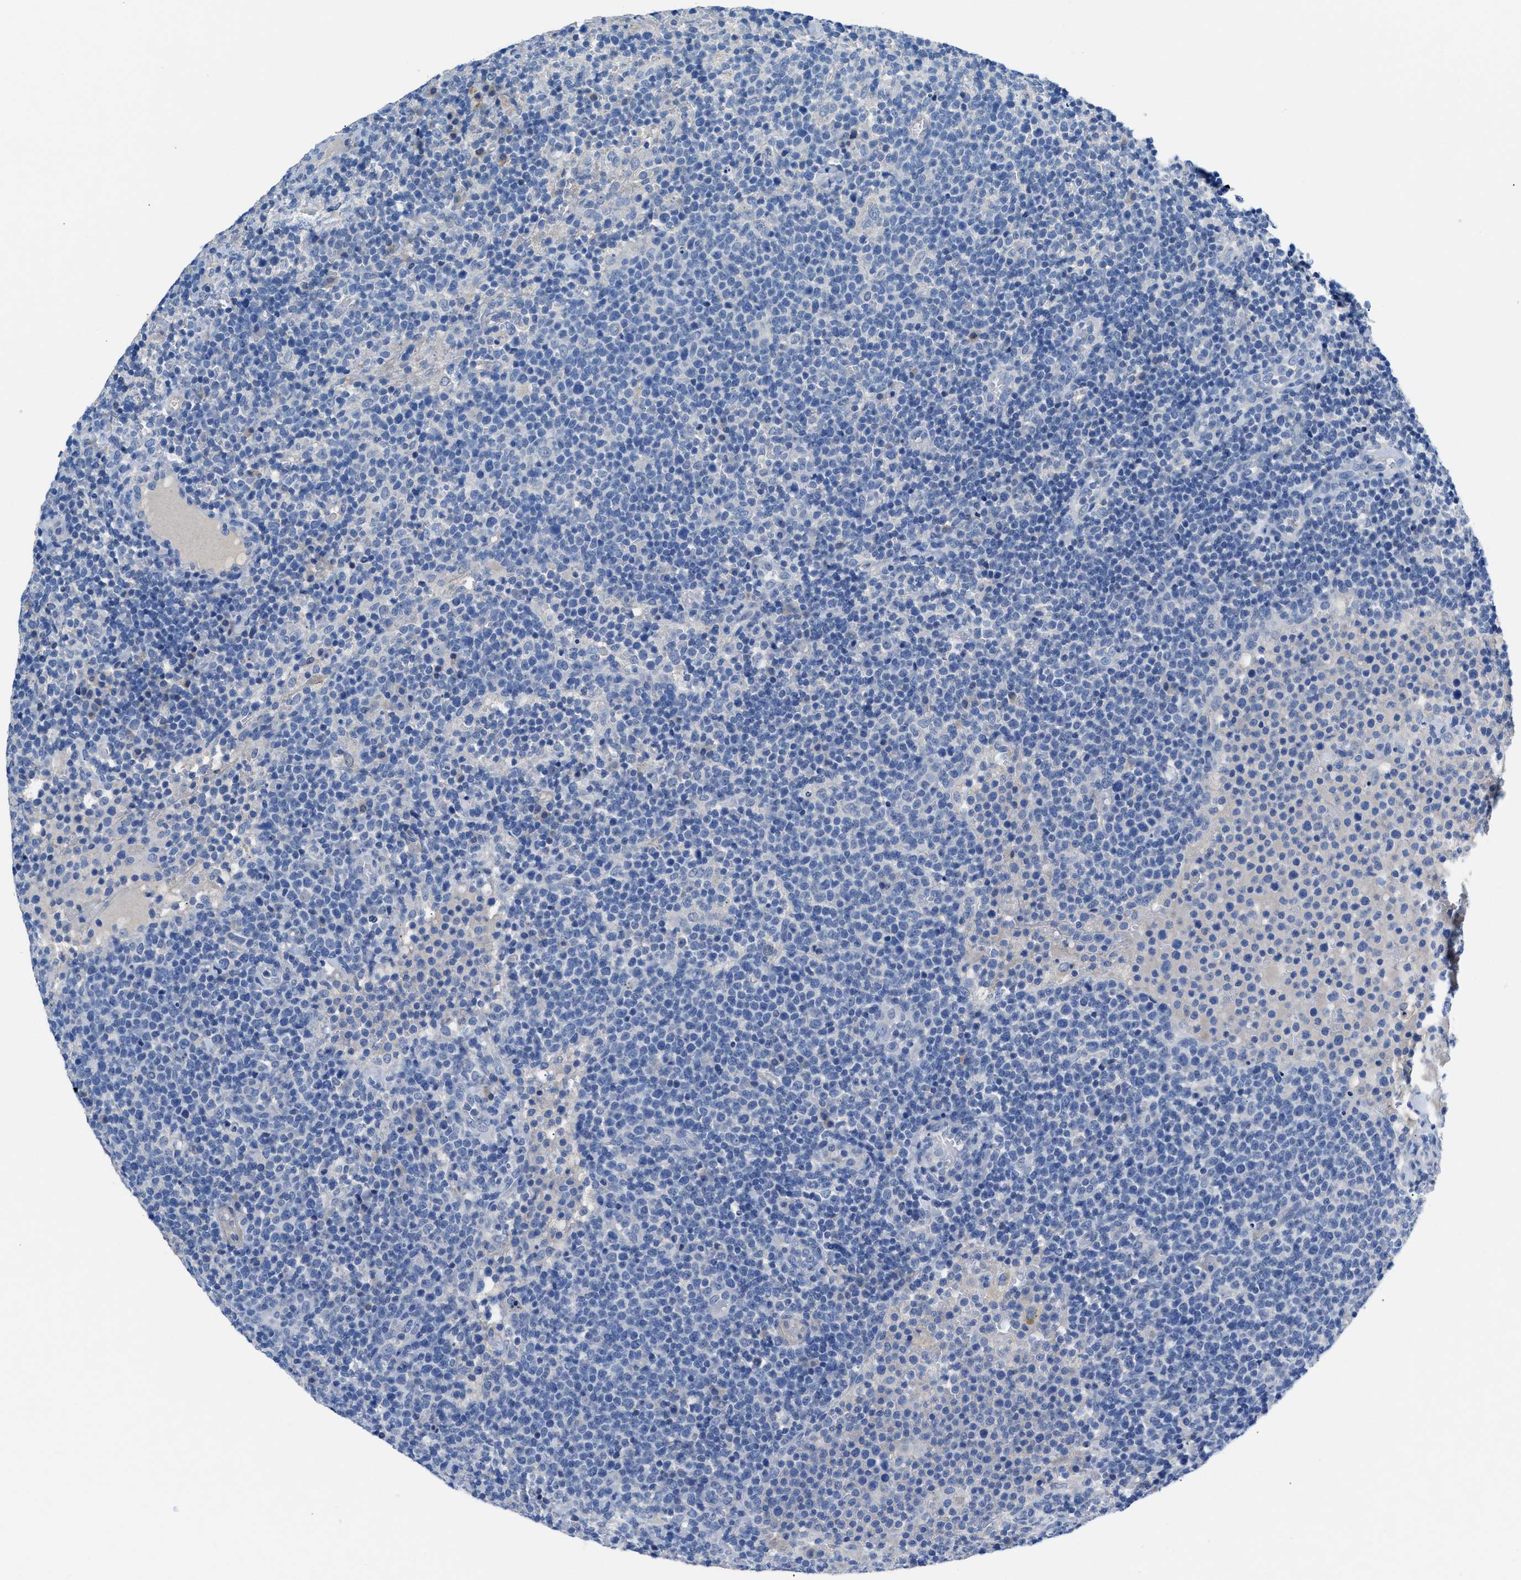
{"staining": {"intensity": "negative", "quantity": "none", "location": "none"}, "tissue": "lymphoma", "cell_type": "Tumor cells", "image_type": "cancer", "snomed": [{"axis": "morphology", "description": "Malignant lymphoma, non-Hodgkin's type, High grade"}, {"axis": "topography", "description": "Lymph node"}], "caption": "IHC of human malignant lymphoma, non-Hodgkin's type (high-grade) reveals no staining in tumor cells.", "gene": "SLC10A6", "patient": {"sex": "male", "age": 61}}